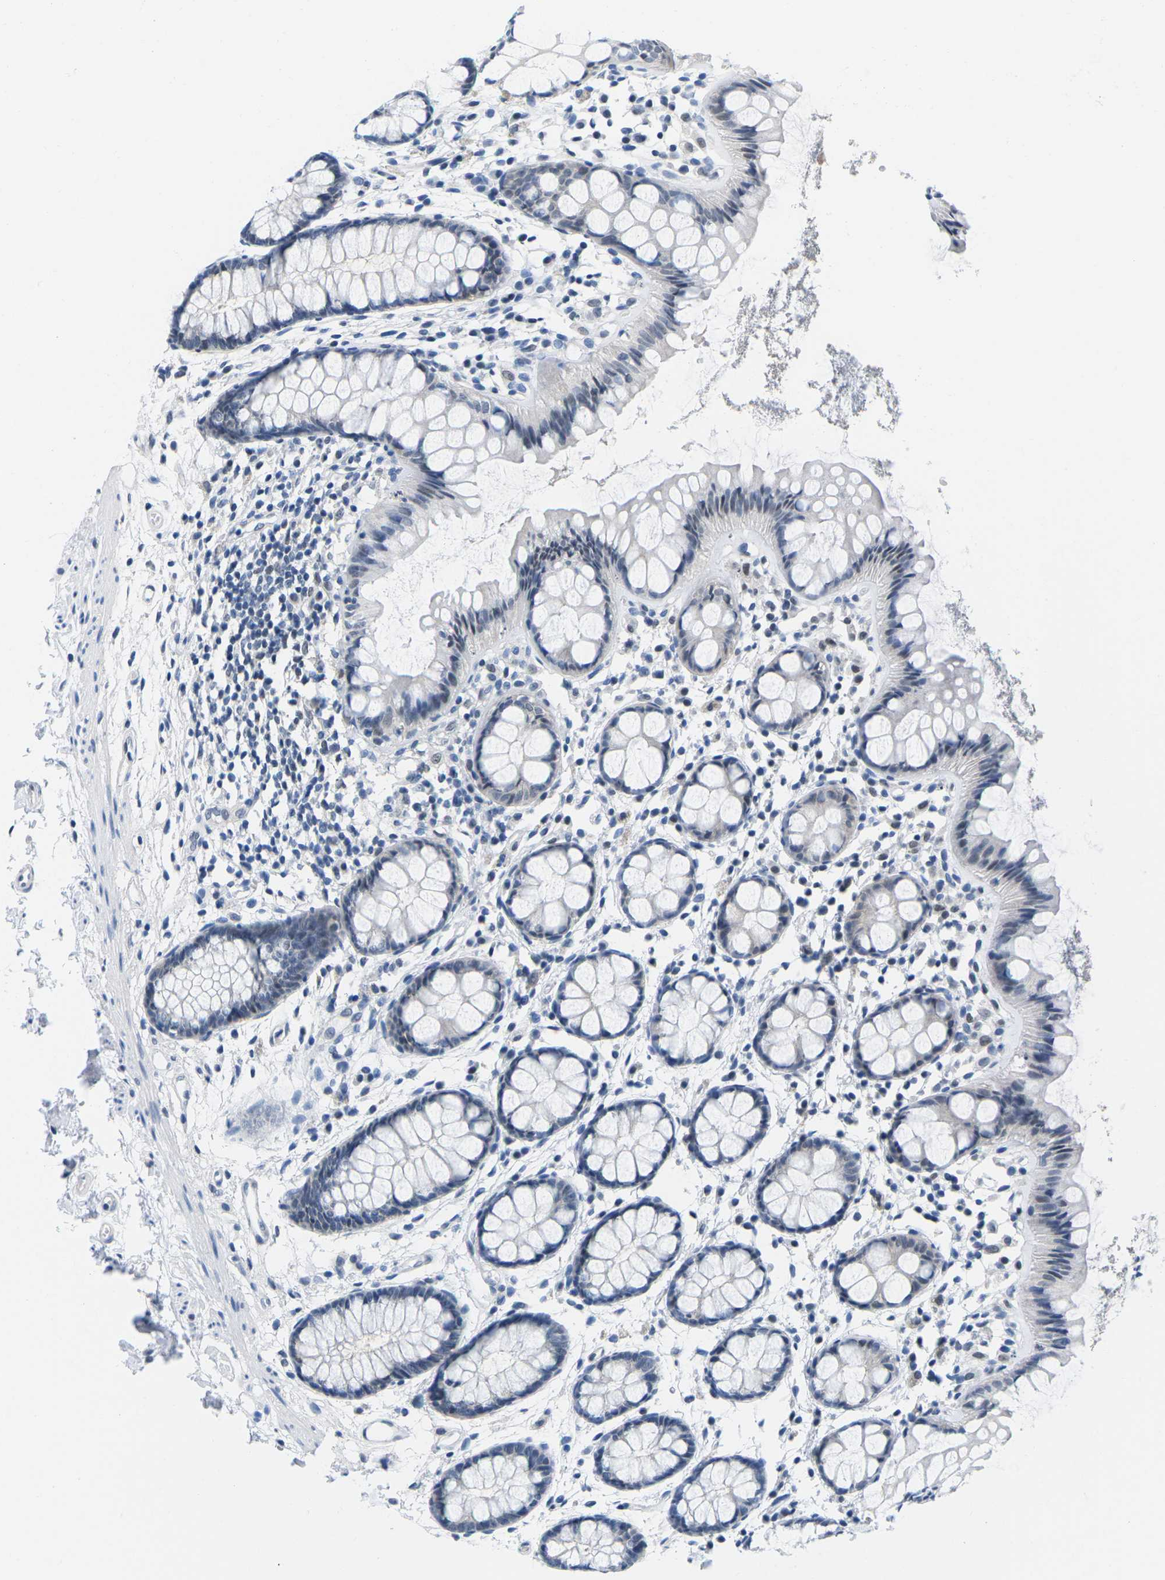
{"staining": {"intensity": "moderate", "quantity": "25%-75%", "location": "nuclear"}, "tissue": "rectum", "cell_type": "Glandular cells", "image_type": "normal", "snomed": [{"axis": "morphology", "description": "Normal tissue, NOS"}, {"axis": "topography", "description": "Rectum"}], "caption": "DAB (3,3'-diaminobenzidine) immunohistochemical staining of unremarkable rectum demonstrates moderate nuclear protein positivity in about 25%-75% of glandular cells. (DAB (3,3'-diaminobenzidine) = brown stain, brightfield microscopy at high magnification).", "gene": "UBA7", "patient": {"sex": "female", "age": 66}}